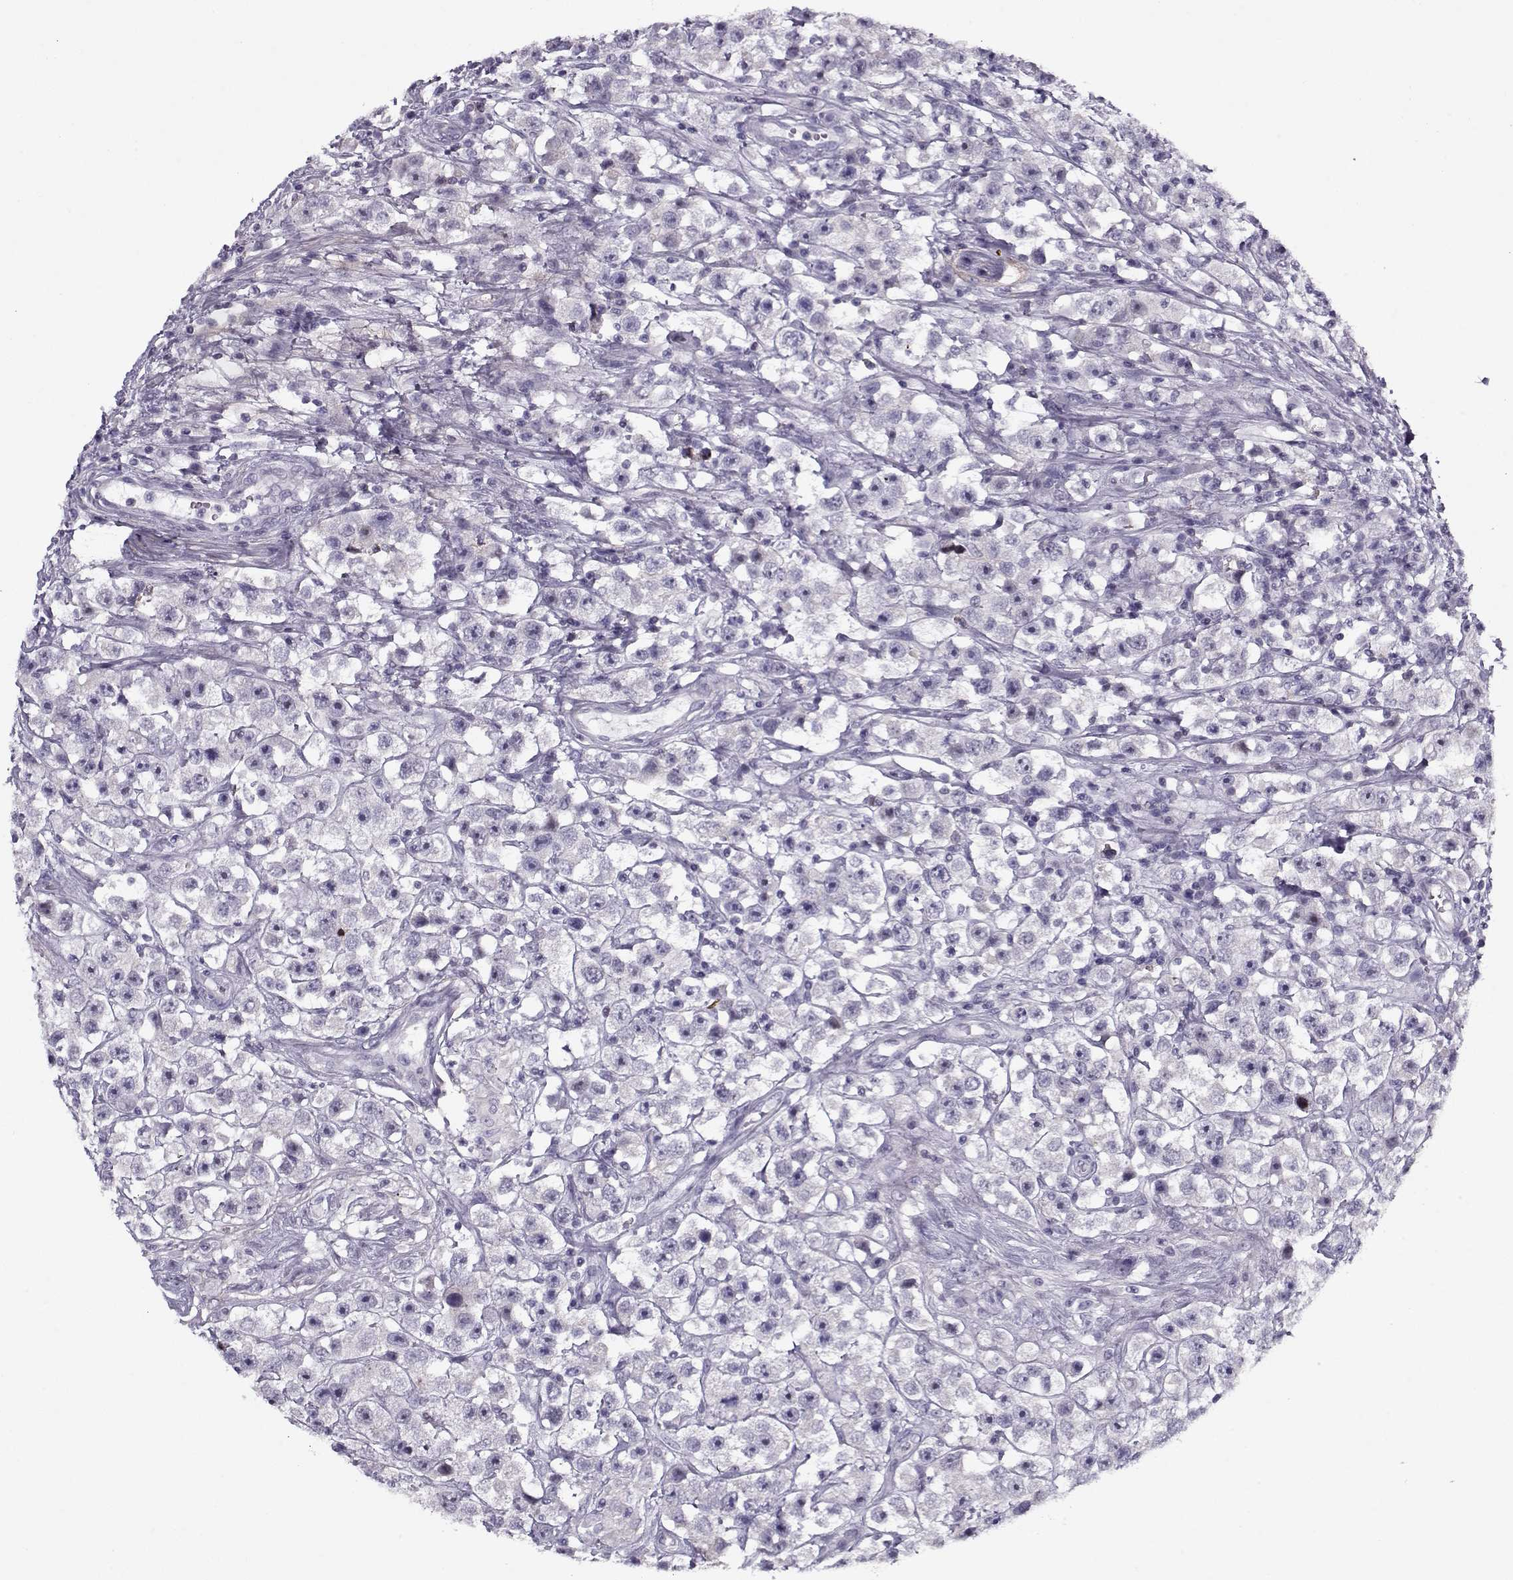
{"staining": {"intensity": "negative", "quantity": "none", "location": "none"}, "tissue": "testis cancer", "cell_type": "Tumor cells", "image_type": "cancer", "snomed": [{"axis": "morphology", "description": "Seminoma, NOS"}, {"axis": "topography", "description": "Testis"}], "caption": "A high-resolution image shows immunohistochemistry staining of testis cancer (seminoma), which shows no significant staining in tumor cells.", "gene": "PP2D1", "patient": {"sex": "male", "age": 45}}